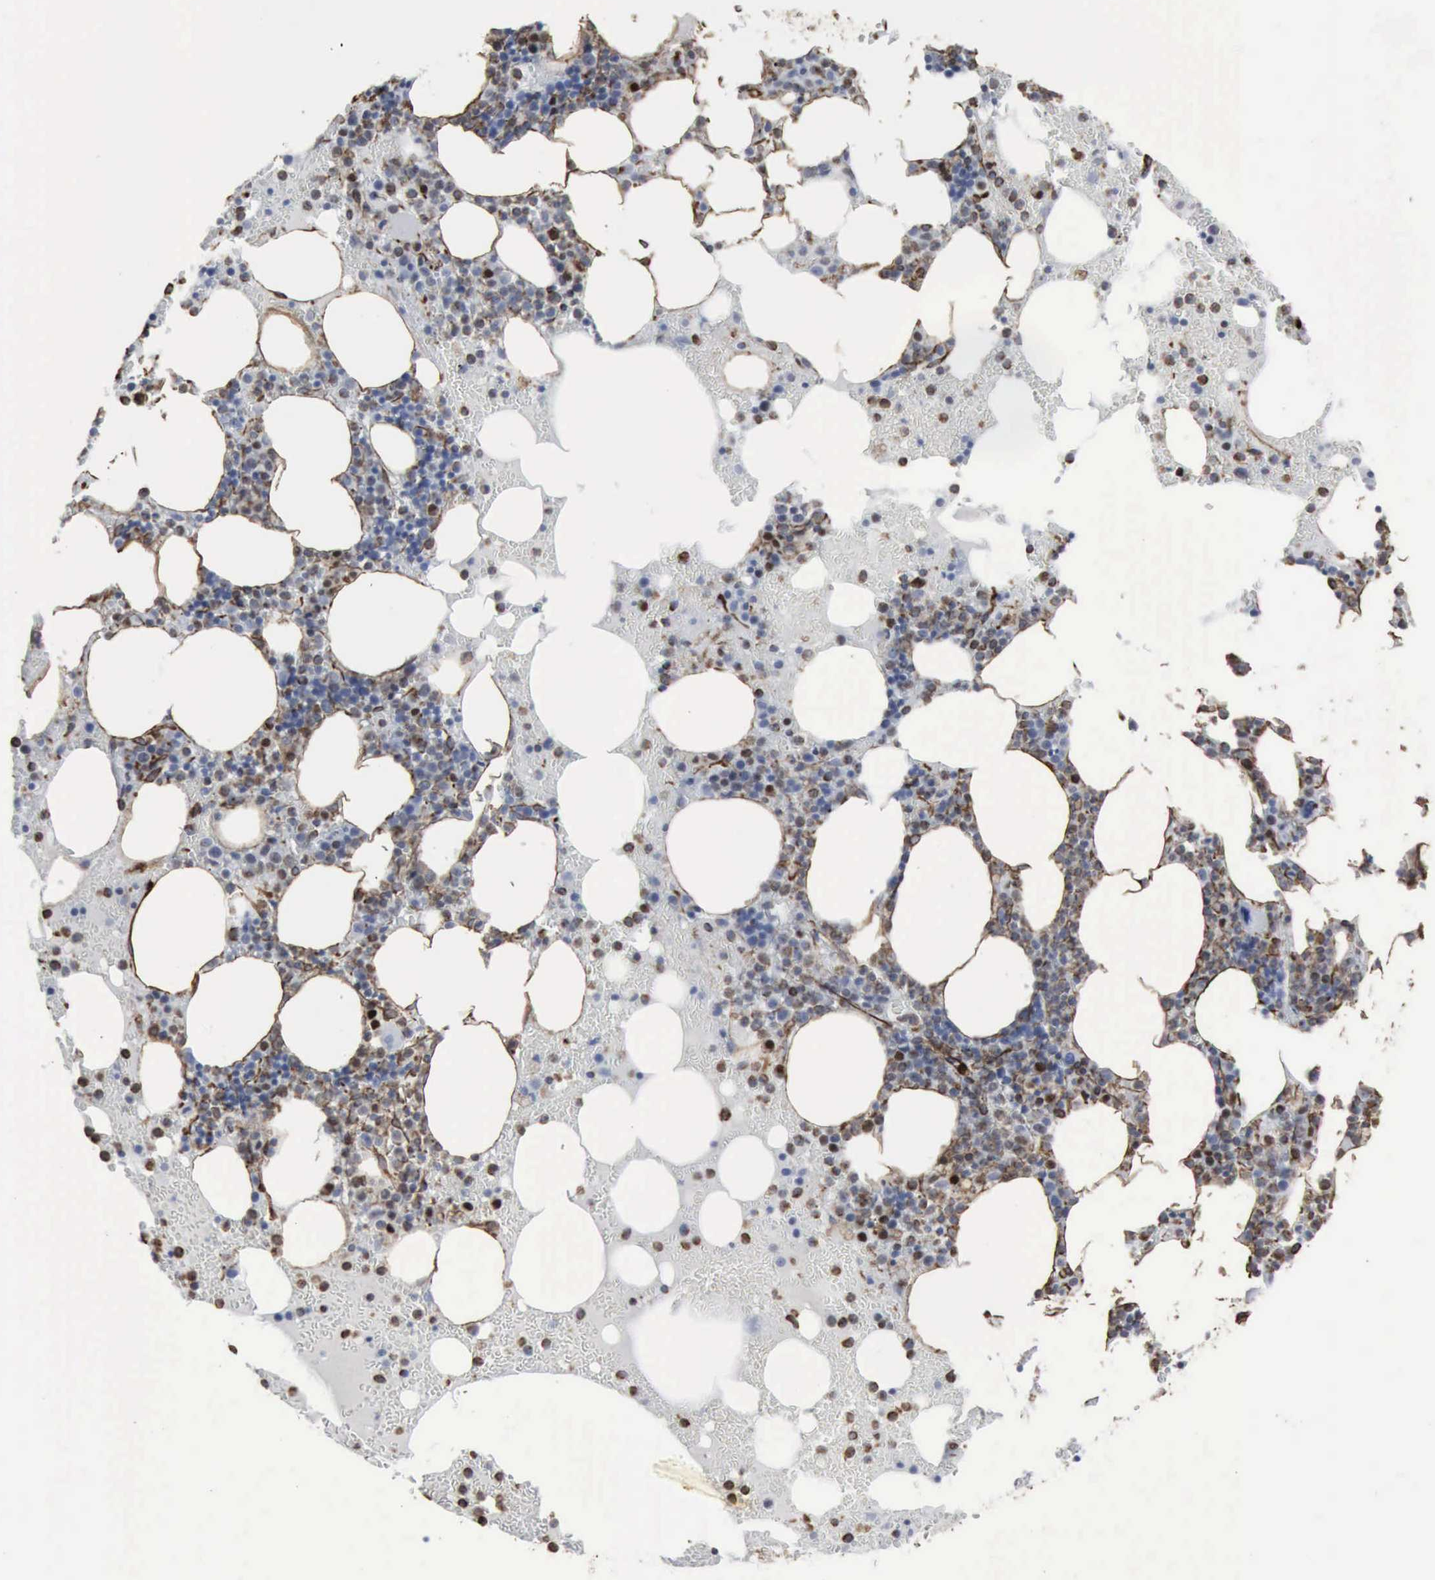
{"staining": {"intensity": "moderate", "quantity": "25%-75%", "location": "cytoplasmic/membranous,nuclear"}, "tissue": "bone marrow", "cell_type": "Hematopoietic cells", "image_type": "normal", "snomed": [{"axis": "morphology", "description": "Normal tissue, NOS"}, {"axis": "topography", "description": "Bone marrow"}], "caption": "Bone marrow stained with DAB (3,3'-diaminobenzidine) immunohistochemistry shows medium levels of moderate cytoplasmic/membranous,nuclear staining in about 25%-75% of hematopoietic cells.", "gene": "CCNE1", "patient": {"sex": "female", "age": 72}}